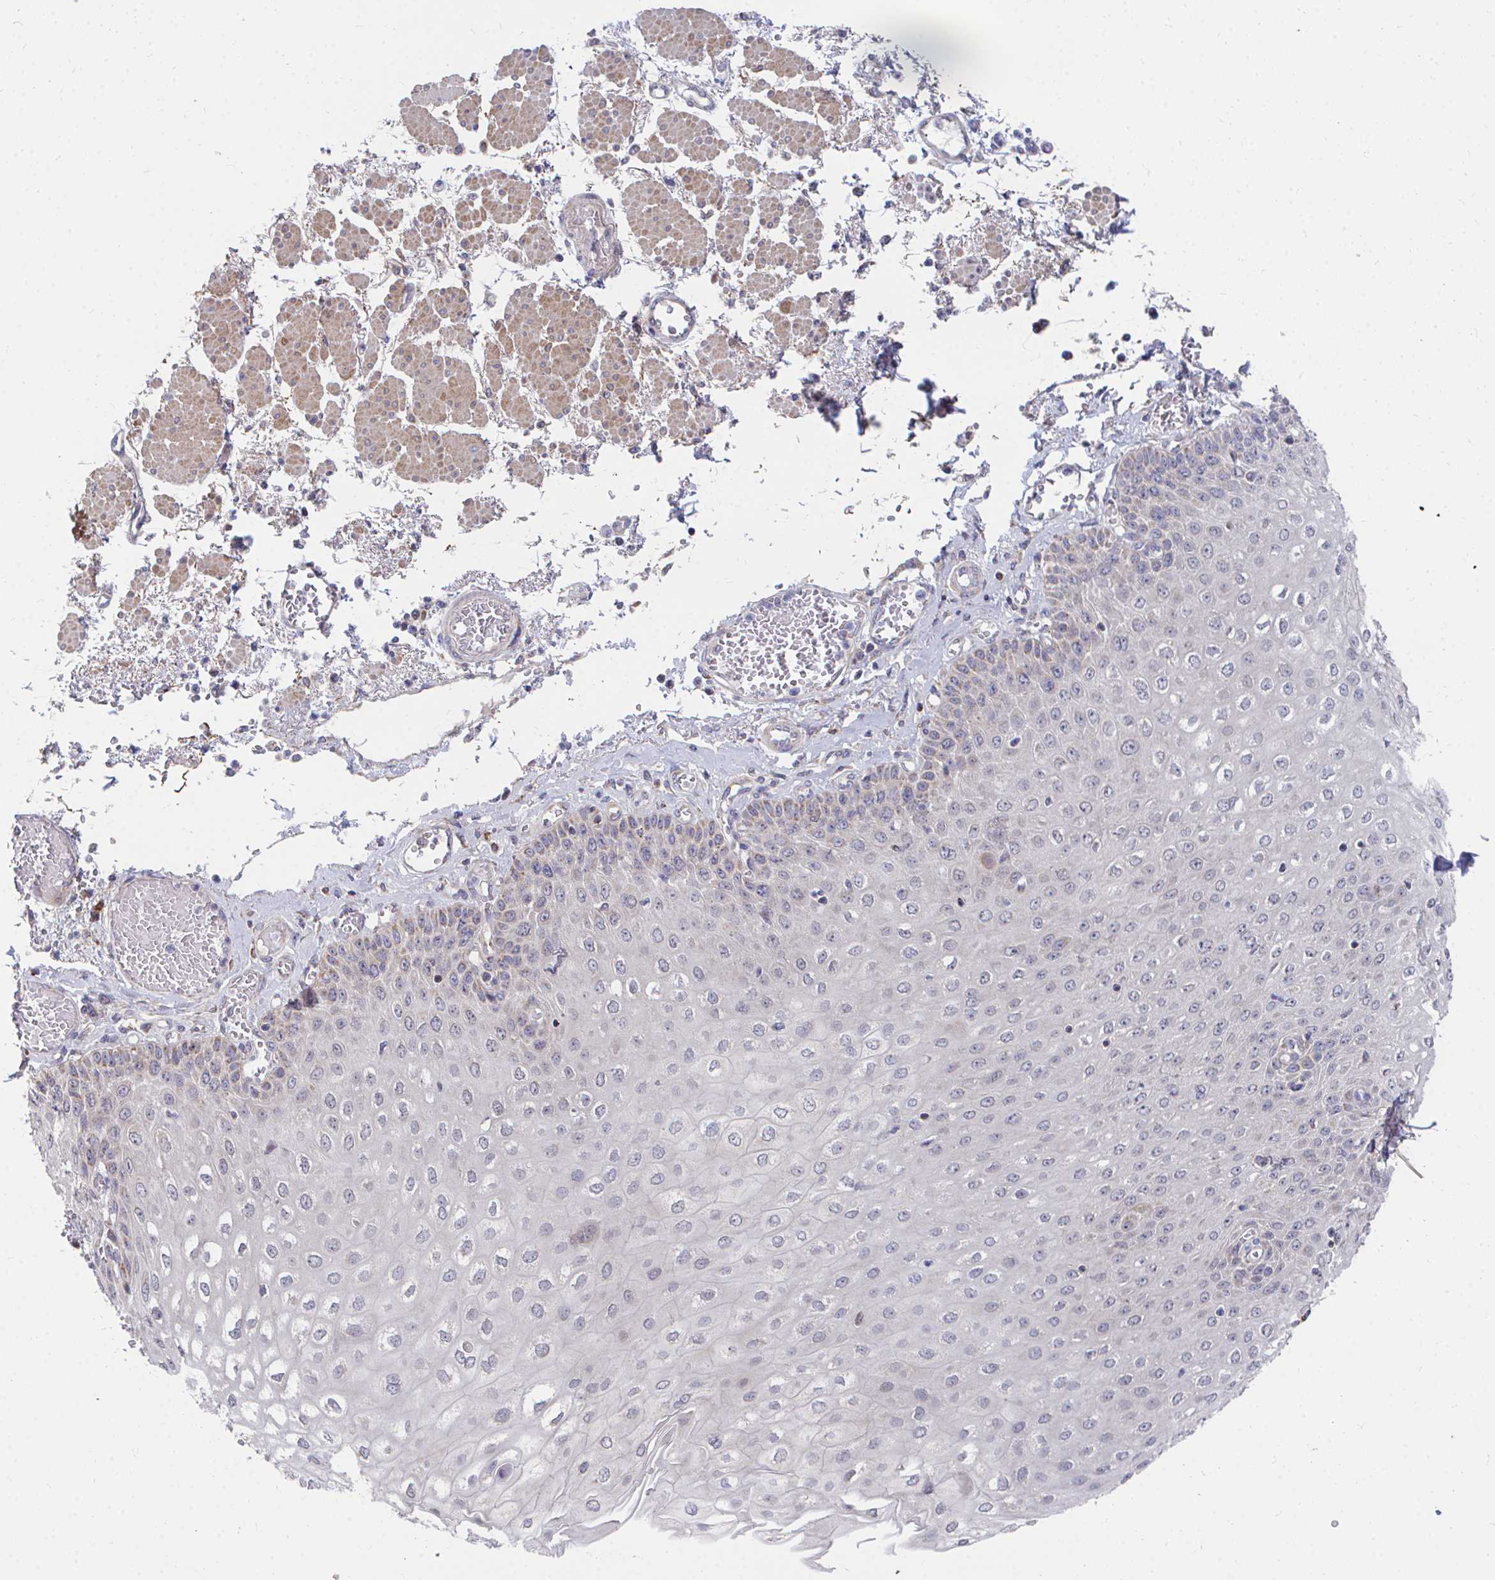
{"staining": {"intensity": "moderate", "quantity": "<25%", "location": "cytoplasmic/membranous"}, "tissue": "esophagus", "cell_type": "Squamous epithelial cells", "image_type": "normal", "snomed": [{"axis": "morphology", "description": "Normal tissue, NOS"}, {"axis": "morphology", "description": "Adenocarcinoma, NOS"}, {"axis": "topography", "description": "Esophagus"}], "caption": "A low amount of moderate cytoplasmic/membranous staining is present in about <25% of squamous epithelial cells in benign esophagus.", "gene": "PEX3", "patient": {"sex": "male", "age": 81}}